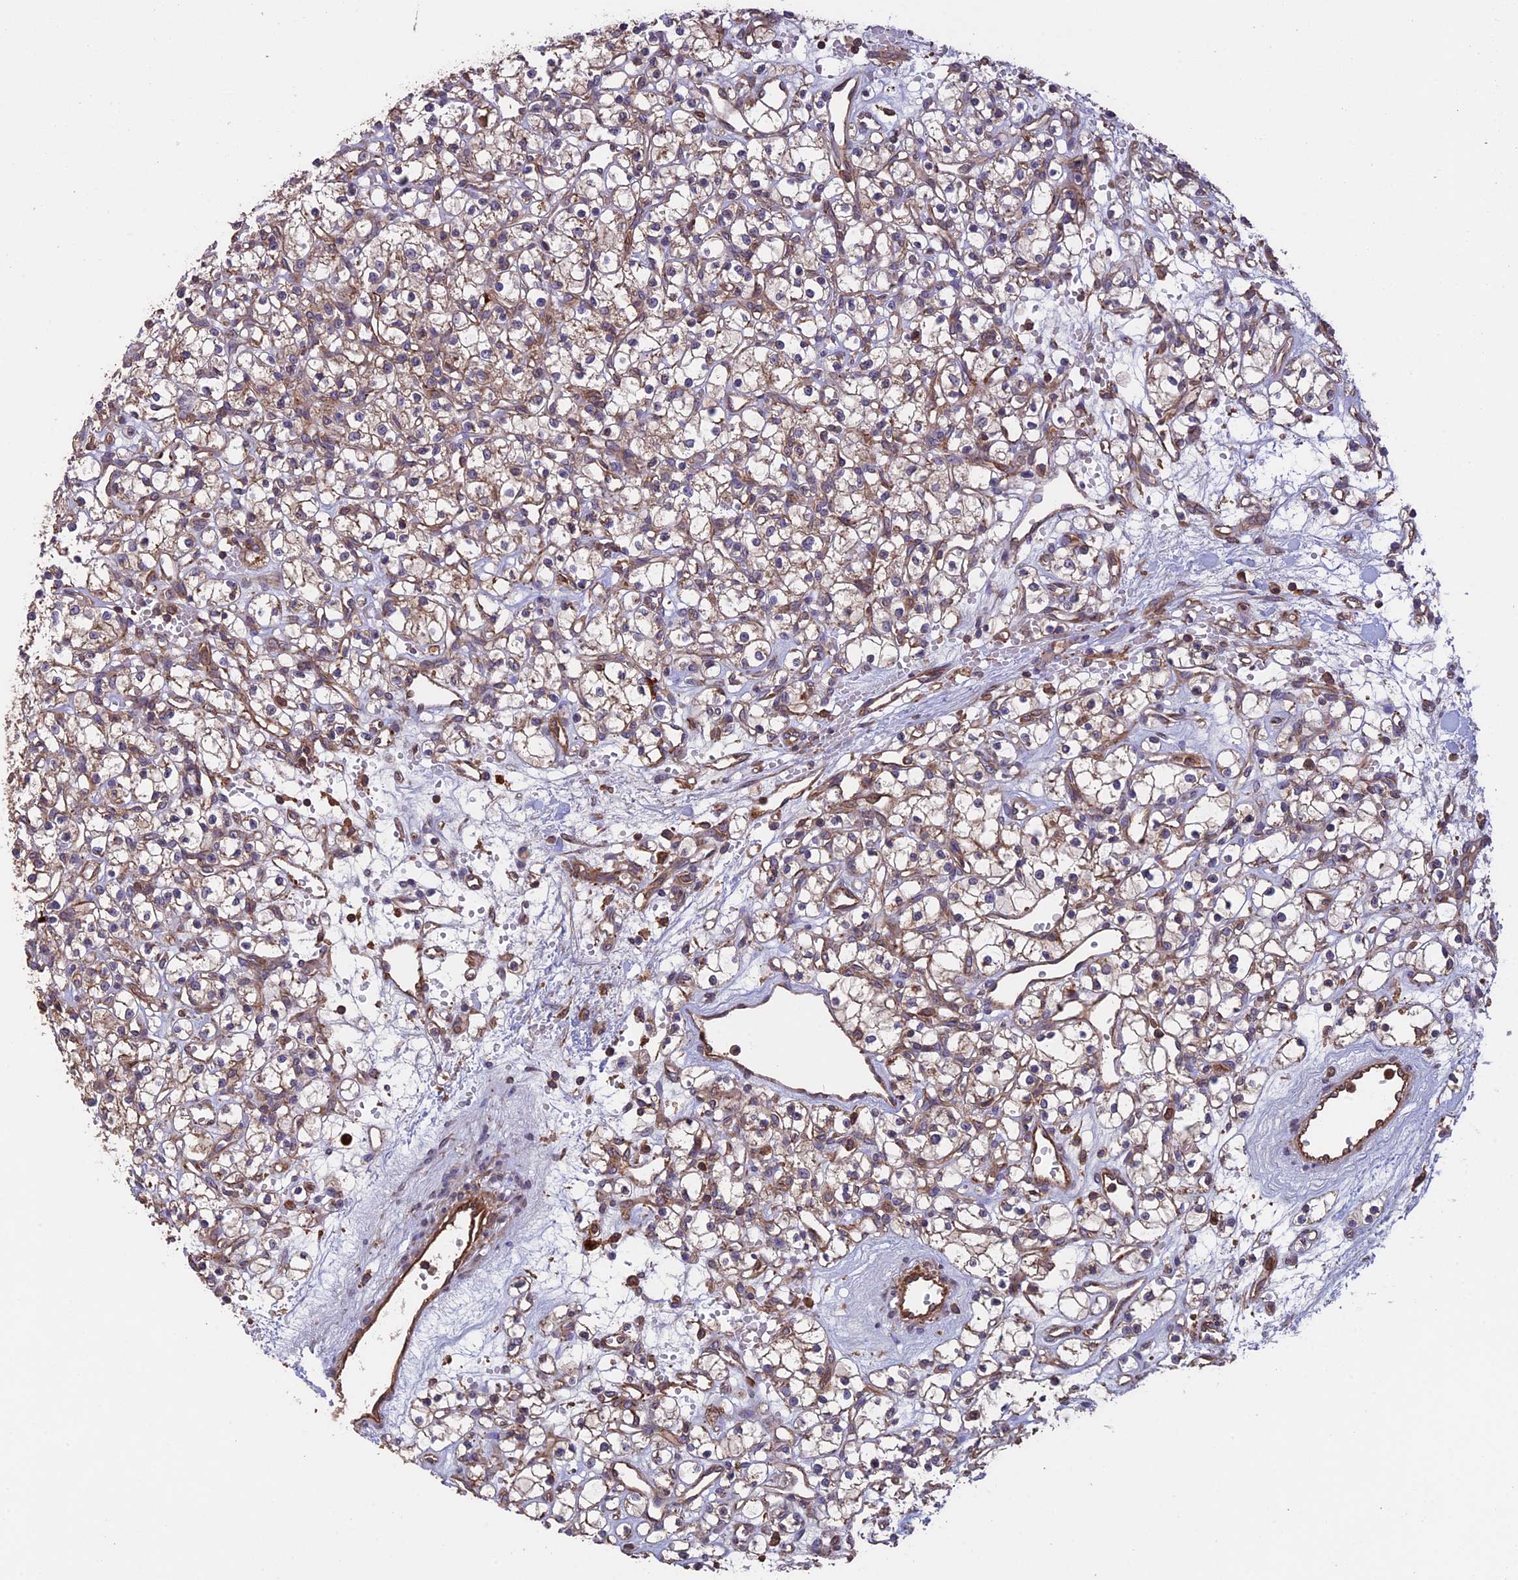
{"staining": {"intensity": "moderate", "quantity": ">75%", "location": "cytoplasmic/membranous"}, "tissue": "renal cancer", "cell_type": "Tumor cells", "image_type": "cancer", "snomed": [{"axis": "morphology", "description": "Adenocarcinoma, NOS"}, {"axis": "topography", "description": "Kidney"}], "caption": "DAB immunohistochemical staining of renal cancer displays moderate cytoplasmic/membranous protein positivity in approximately >75% of tumor cells. (Brightfield microscopy of DAB IHC at high magnification).", "gene": "GAS8", "patient": {"sex": "female", "age": 59}}